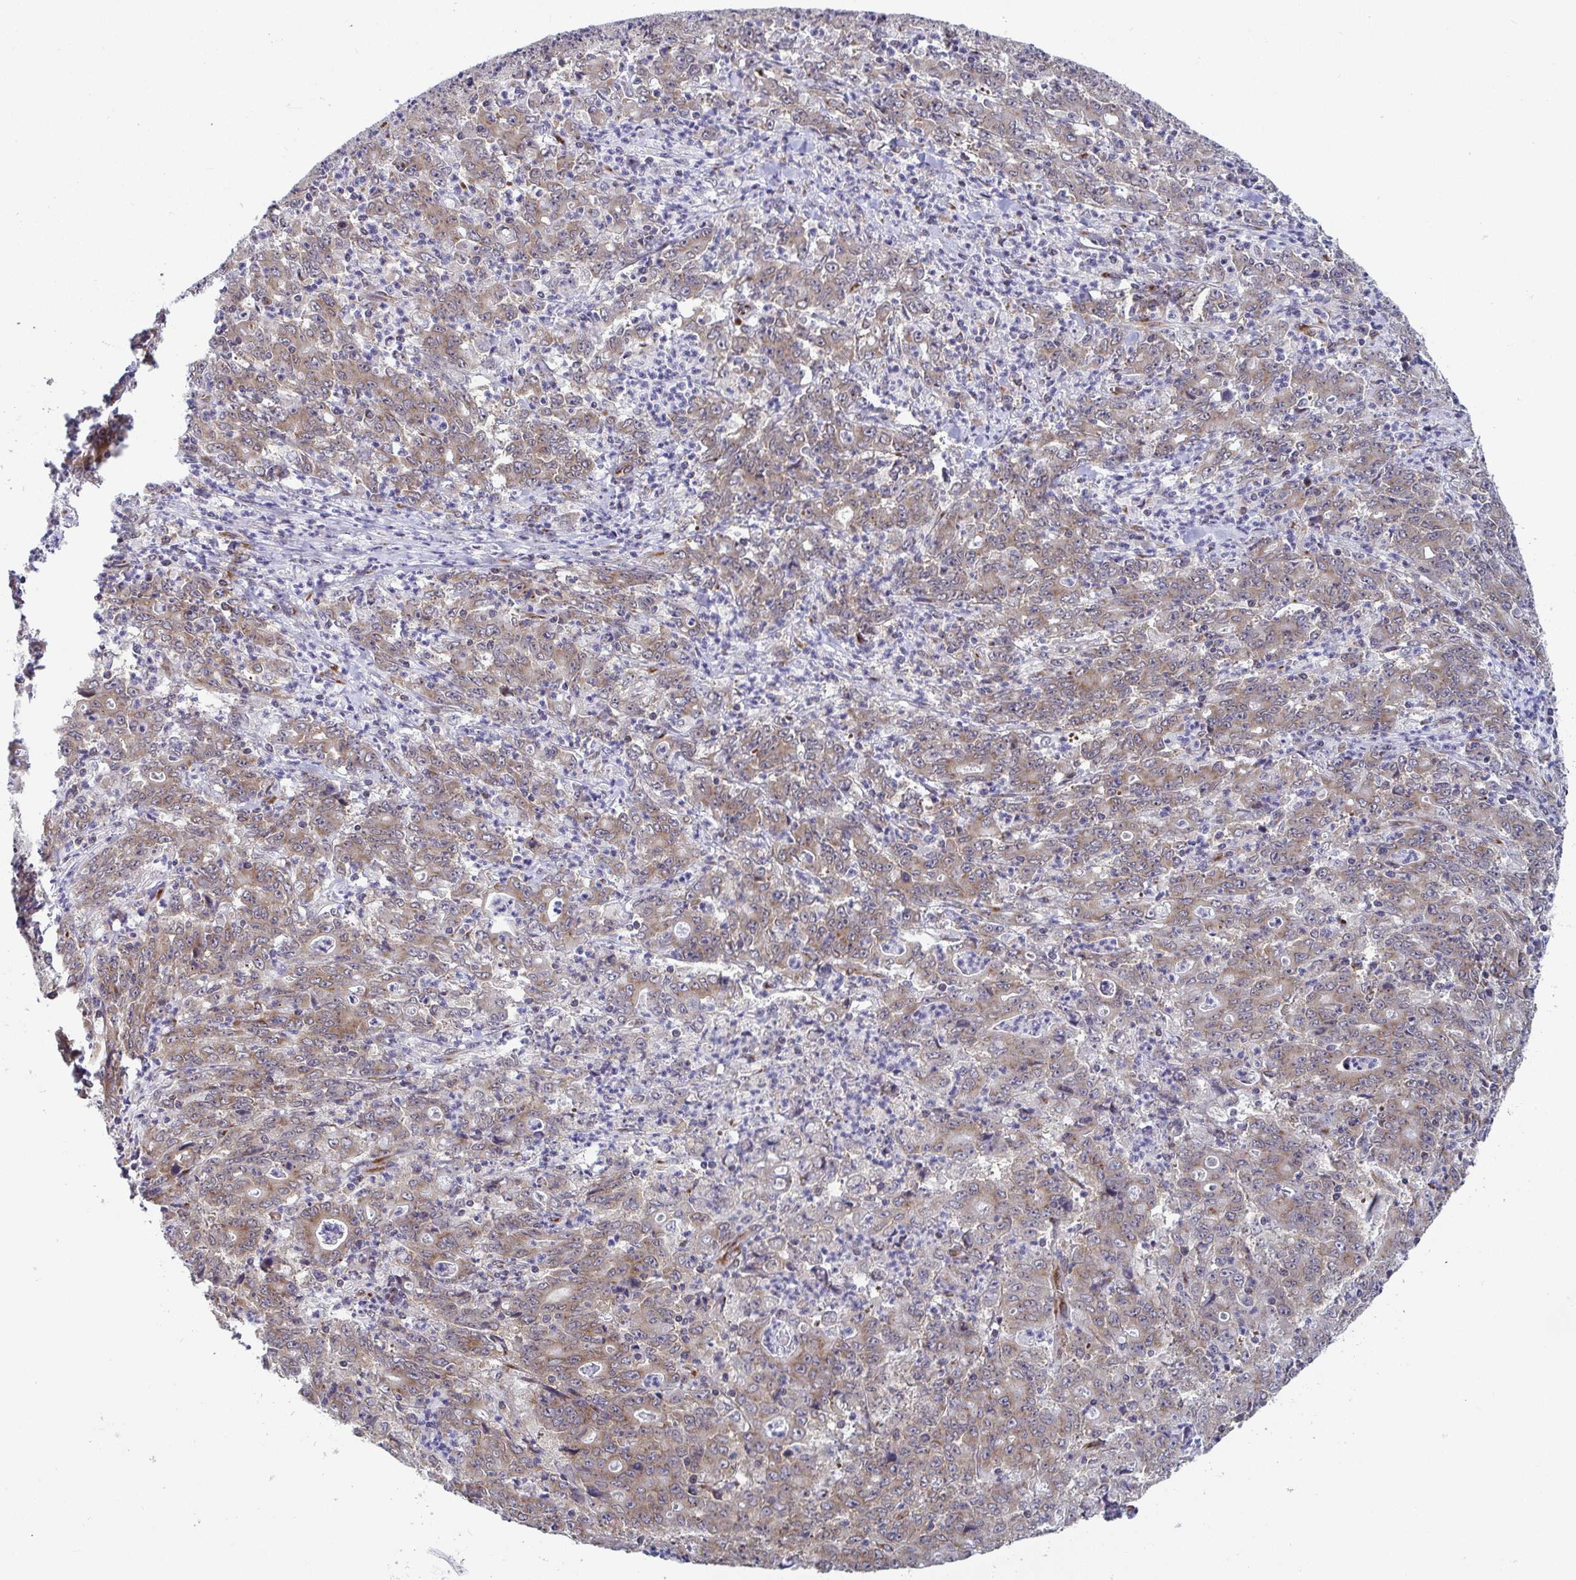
{"staining": {"intensity": "weak", "quantity": ">75%", "location": "cytoplasmic/membranous"}, "tissue": "stomach cancer", "cell_type": "Tumor cells", "image_type": "cancer", "snomed": [{"axis": "morphology", "description": "Adenocarcinoma, NOS"}, {"axis": "topography", "description": "Stomach, lower"}], "caption": "DAB immunohistochemical staining of human stomach adenocarcinoma reveals weak cytoplasmic/membranous protein expression in about >75% of tumor cells. (DAB IHC, brown staining for protein, blue staining for nuclei).", "gene": "ATP5MJ", "patient": {"sex": "female", "age": 71}}